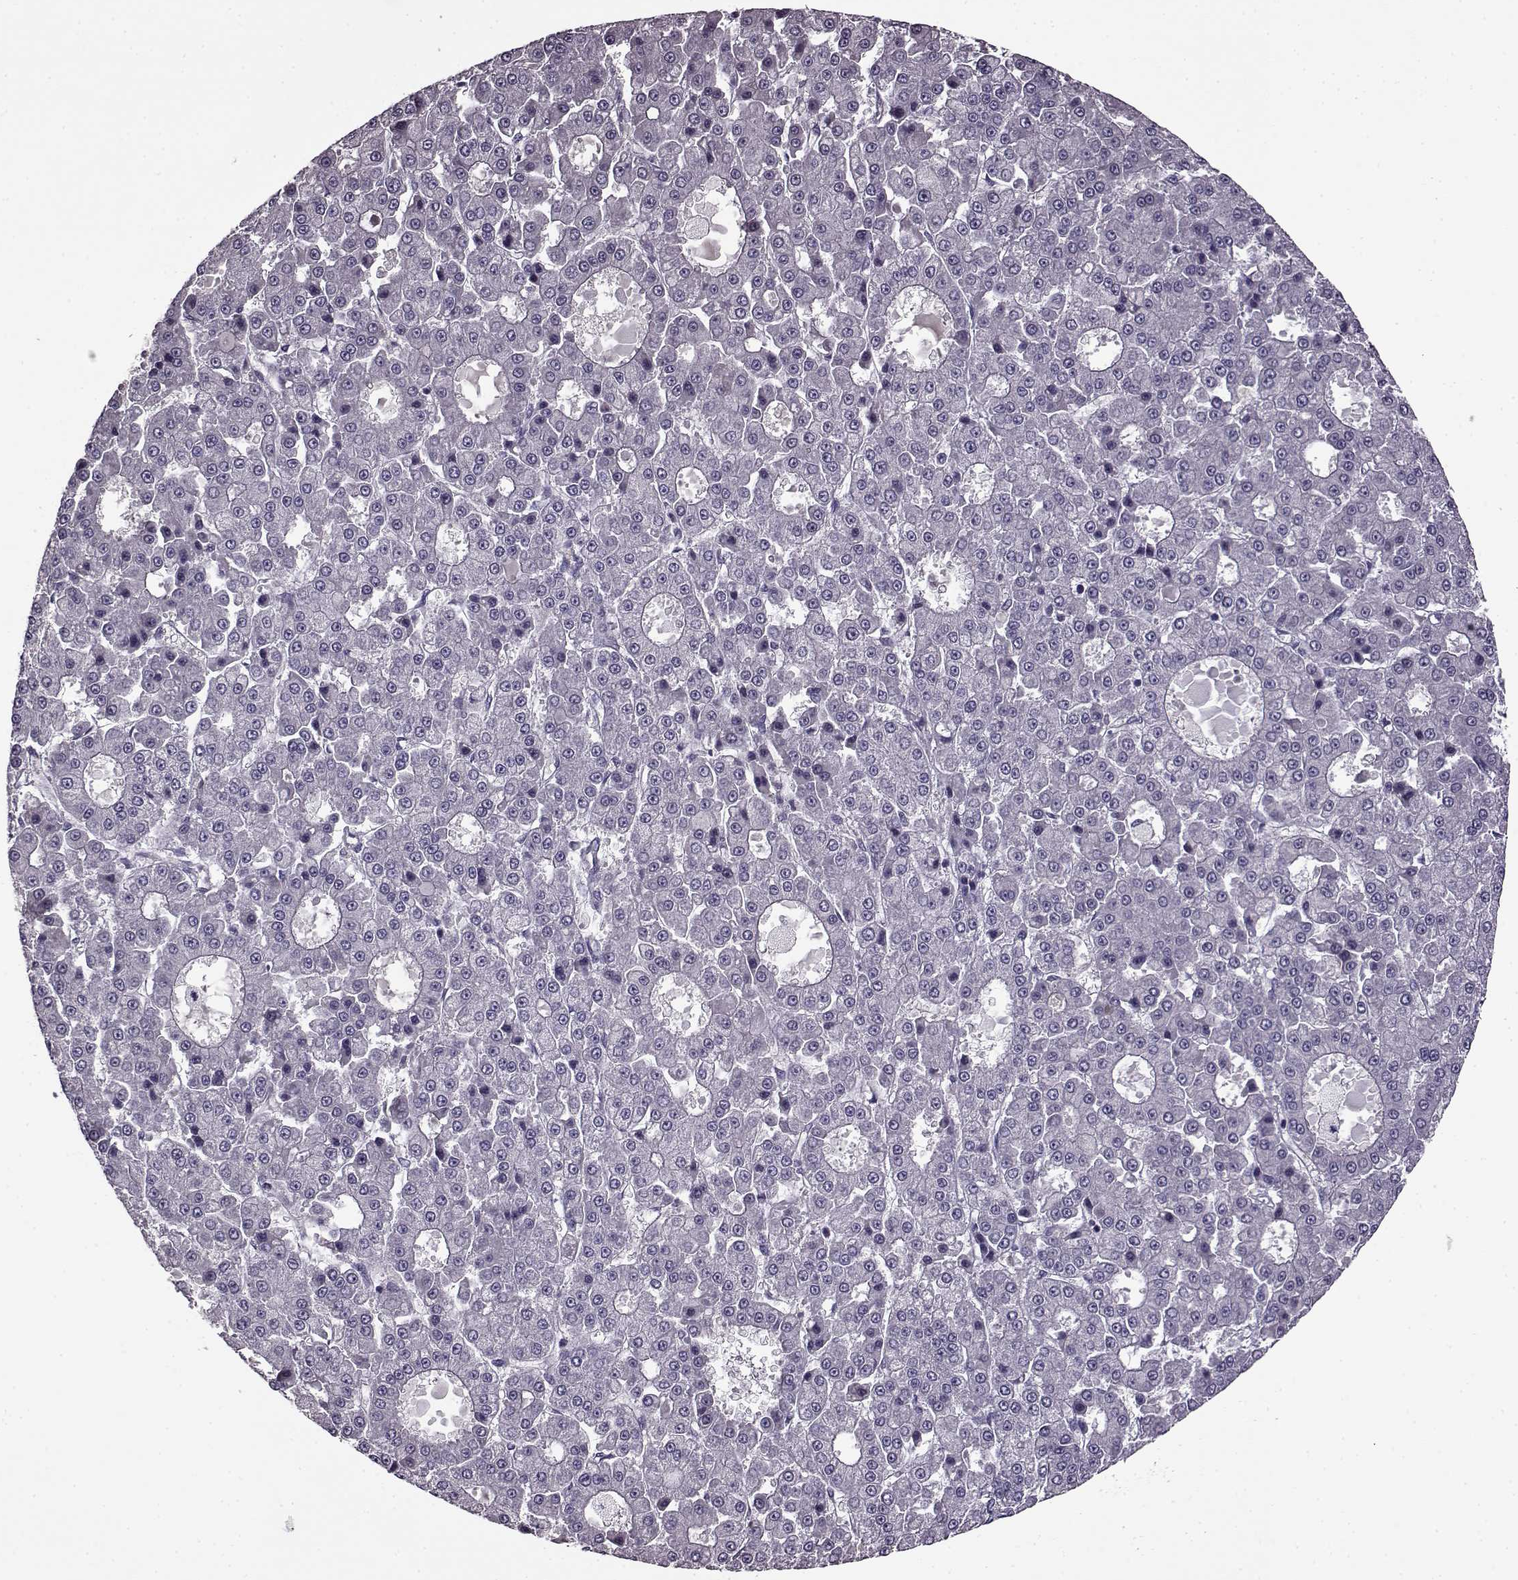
{"staining": {"intensity": "negative", "quantity": "none", "location": "none"}, "tissue": "liver cancer", "cell_type": "Tumor cells", "image_type": "cancer", "snomed": [{"axis": "morphology", "description": "Carcinoma, Hepatocellular, NOS"}, {"axis": "topography", "description": "Liver"}], "caption": "The IHC micrograph has no significant positivity in tumor cells of liver cancer (hepatocellular carcinoma) tissue.", "gene": "EDDM3B", "patient": {"sex": "male", "age": 70}}